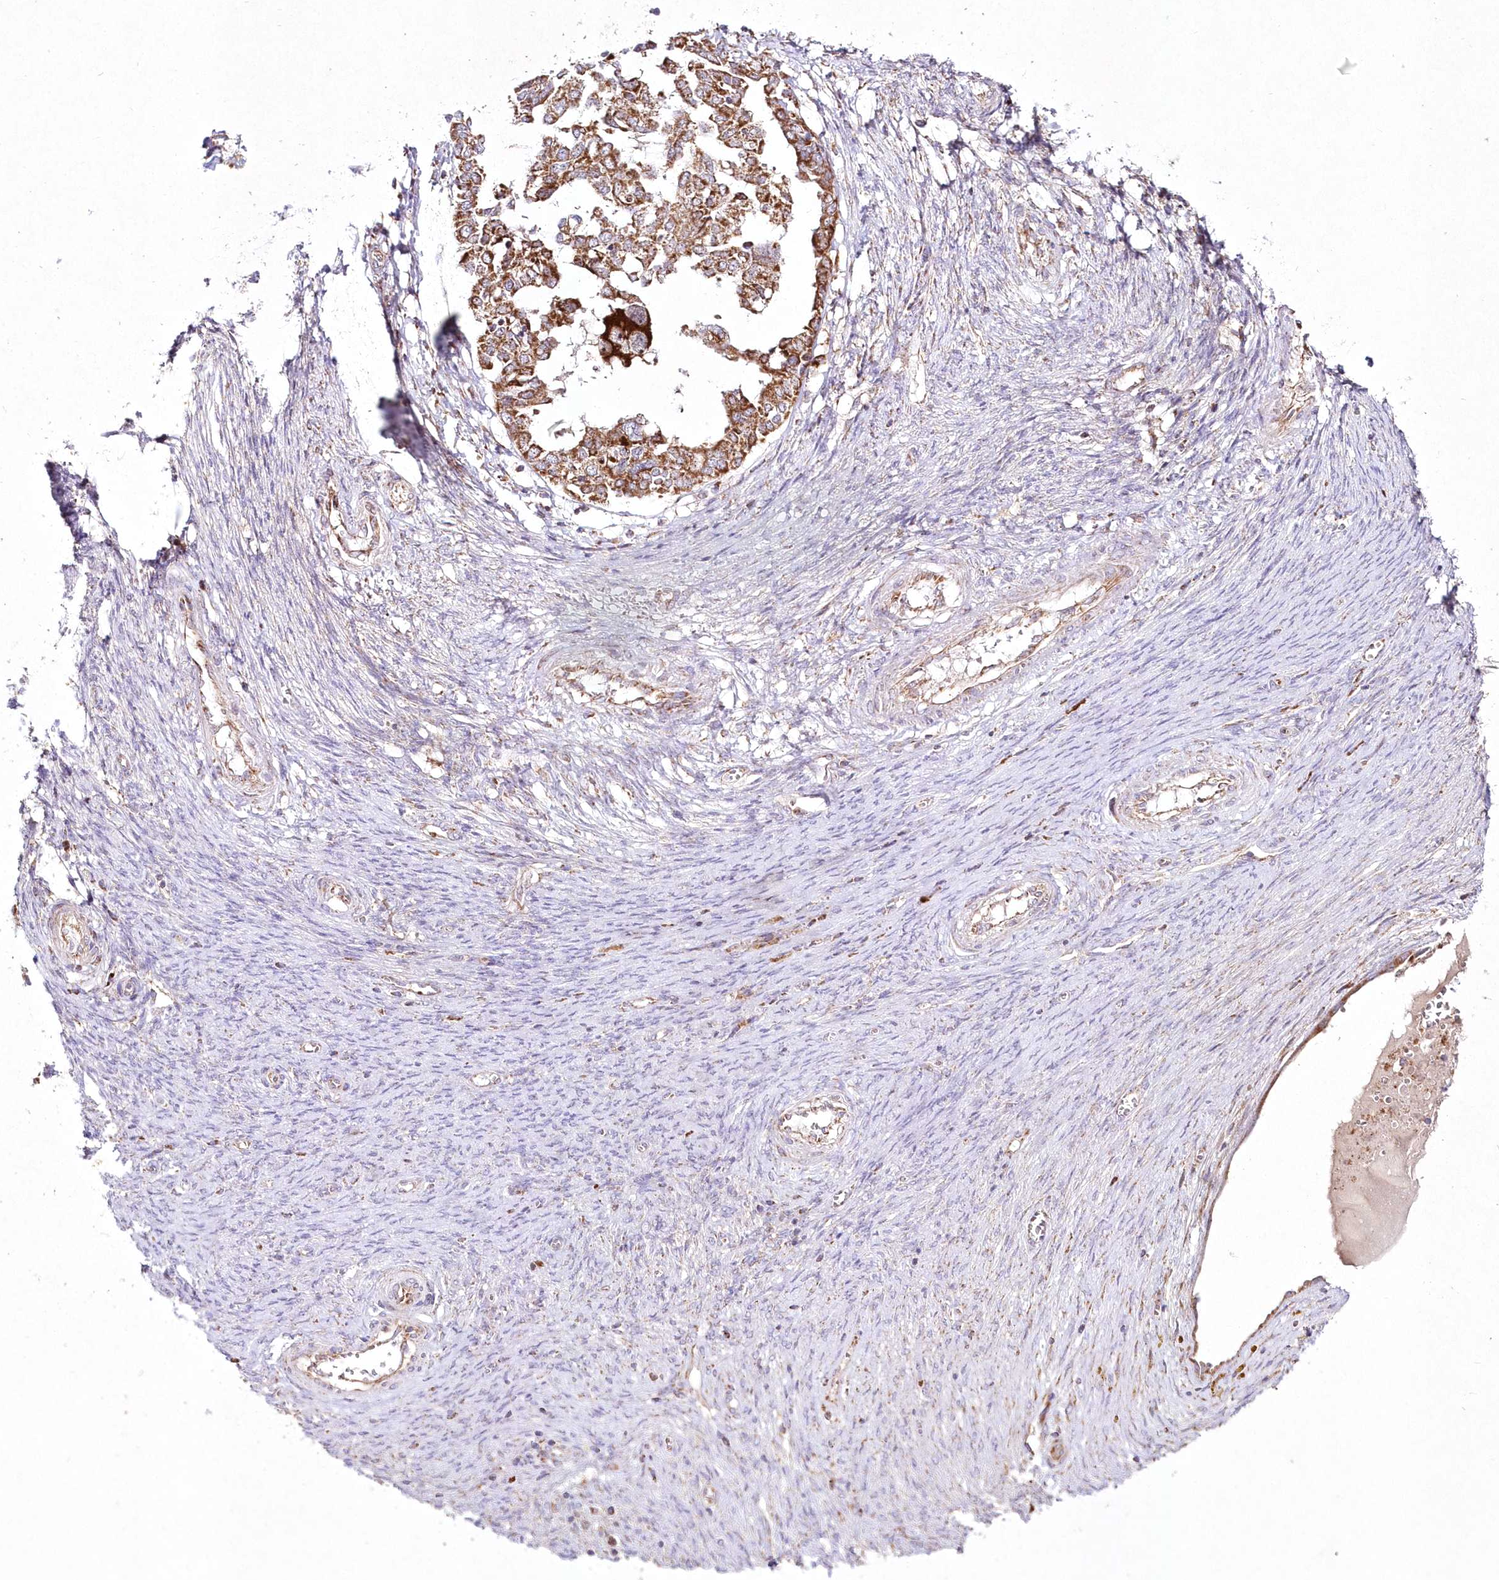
{"staining": {"intensity": "moderate", "quantity": ">75%", "location": "cytoplasmic/membranous"}, "tissue": "ovarian cancer", "cell_type": "Tumor cells", "image_type": "cancer", "snomed": [{"axis": "morphology", "description": "Cystadenocarcinoma, serous, NOS"}, {"axis": "topography", "description": "Ovary"}], "caption": "Tumor cells exhibit medium levels of moderate cytoplasmic/membranous expression in about >75% of cells in serous cystadenocarcinoma (ovarian).", "gene": "DNA2", "patient": {"sex": "female", "age": 44}}